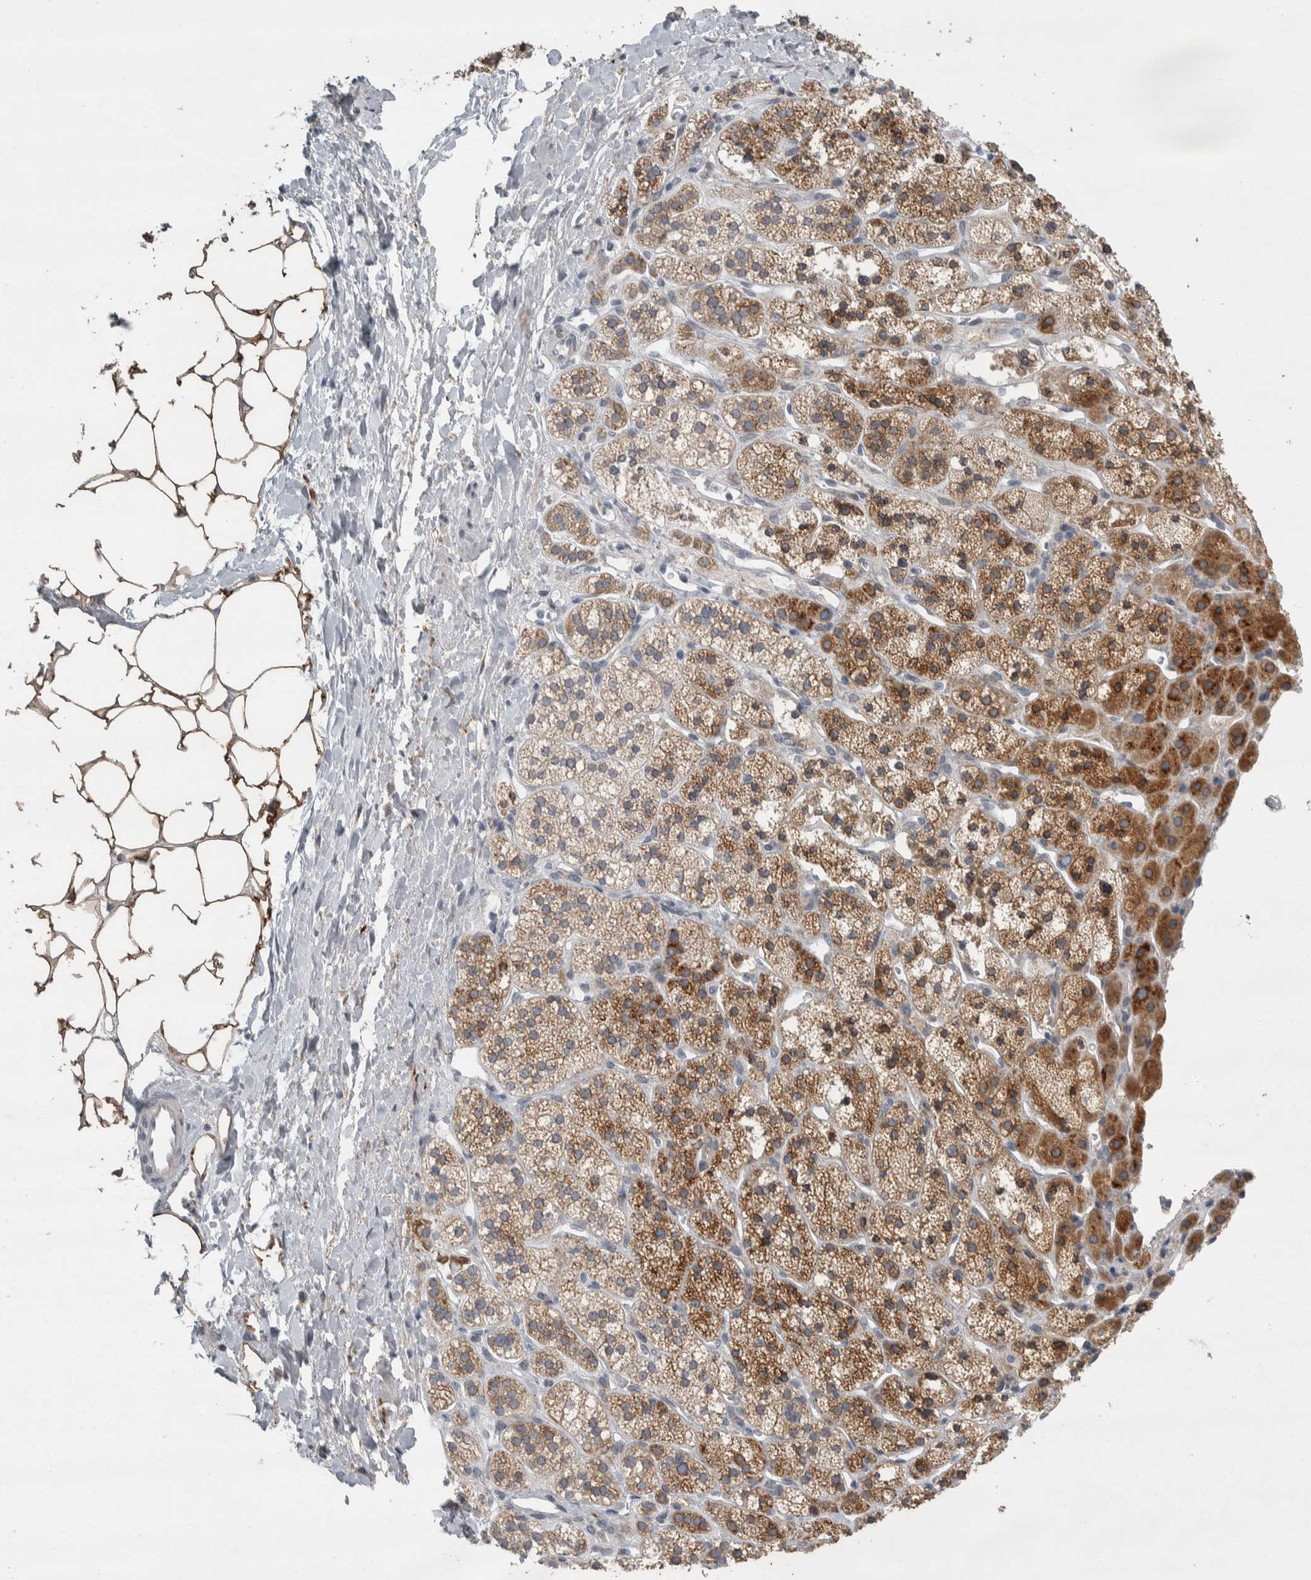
{"staining": {"intensity": "moderate", "quantity": ">75%", "location": "cytoplasmic/membranous"}, "tissue": "adrenal gland", "cell_type": "Glandular cells", "image_type": "normal", "snomed": [{"axis": "morphology", "description": "Normal tissue, NOS"}, {"axis": "topography", "description": "Adrenal gland"}], "caption": "Unremarkable adrenal gland shows moderate cytoplasmic/membranous staining in about >75% of glandular cells.", "gene": "SIGMAR1", "patient": {"sex": "male", "age": 56}}